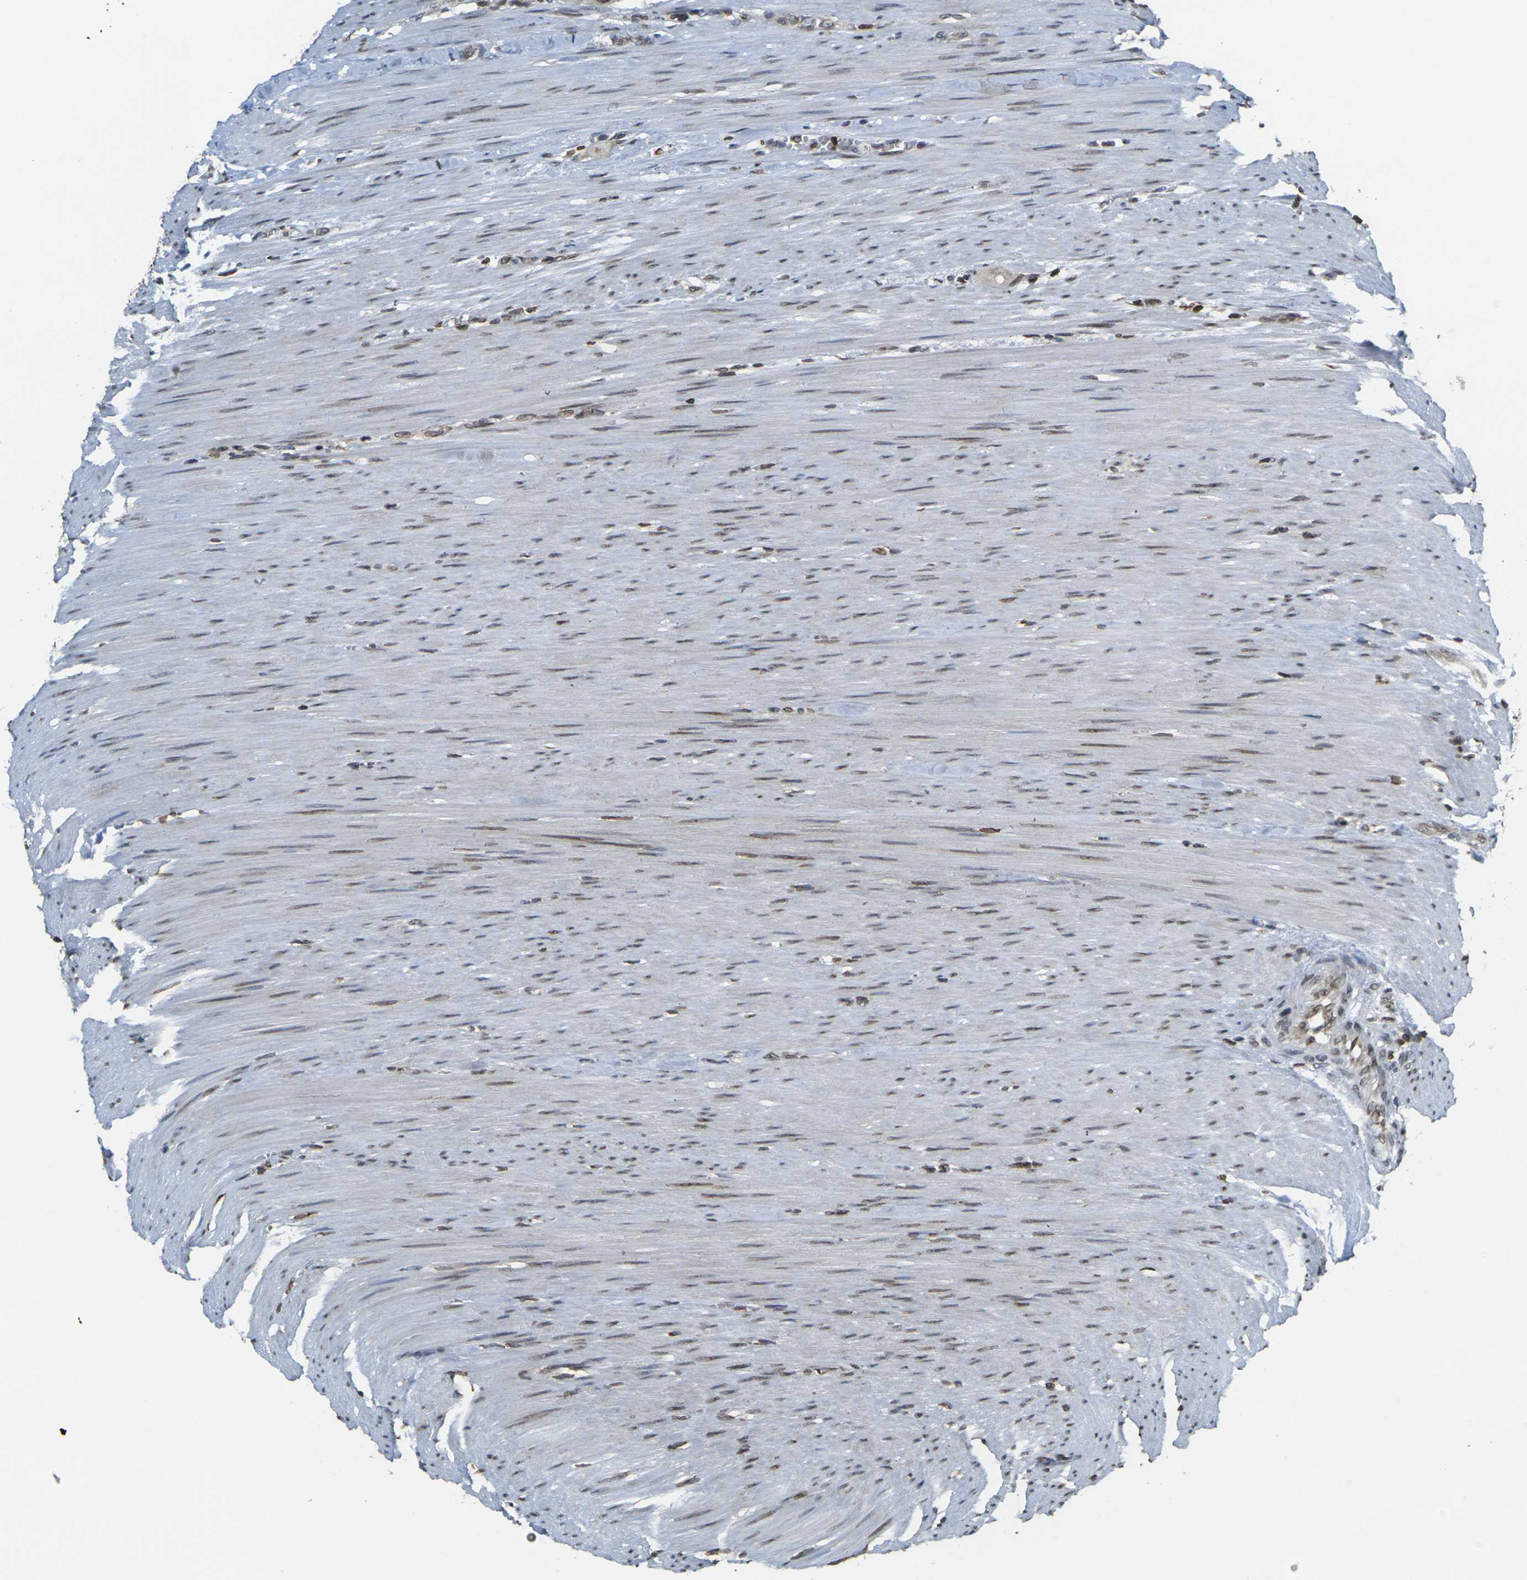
{"staining": {"intensity": "moderate", "quantity": ">75%", "location": "cytoplasmic/membranous,nuclear"}, "tissue": "colorectal cancer", "cell_type": "Tumor cells", "image_type": "cancer", "snomed": [{"axis": "morphology", "description": "Adenocarcinoma, NOS"}, {"axis": "topography", "description": "Colon"}], "caption": "Tumor cells demonstrate medium levels of moderate cytoplasmic/membranous and nuclear expression in about >75% of cells in human adenocarcinoma (colorectal). The protein of interest is stained brown, and the nuclei are stained in blue (DAB IHC with brightfield microscopy, high magnification).", "gene": "BRDT", "patient": {"sex": "female", "age": 57}}